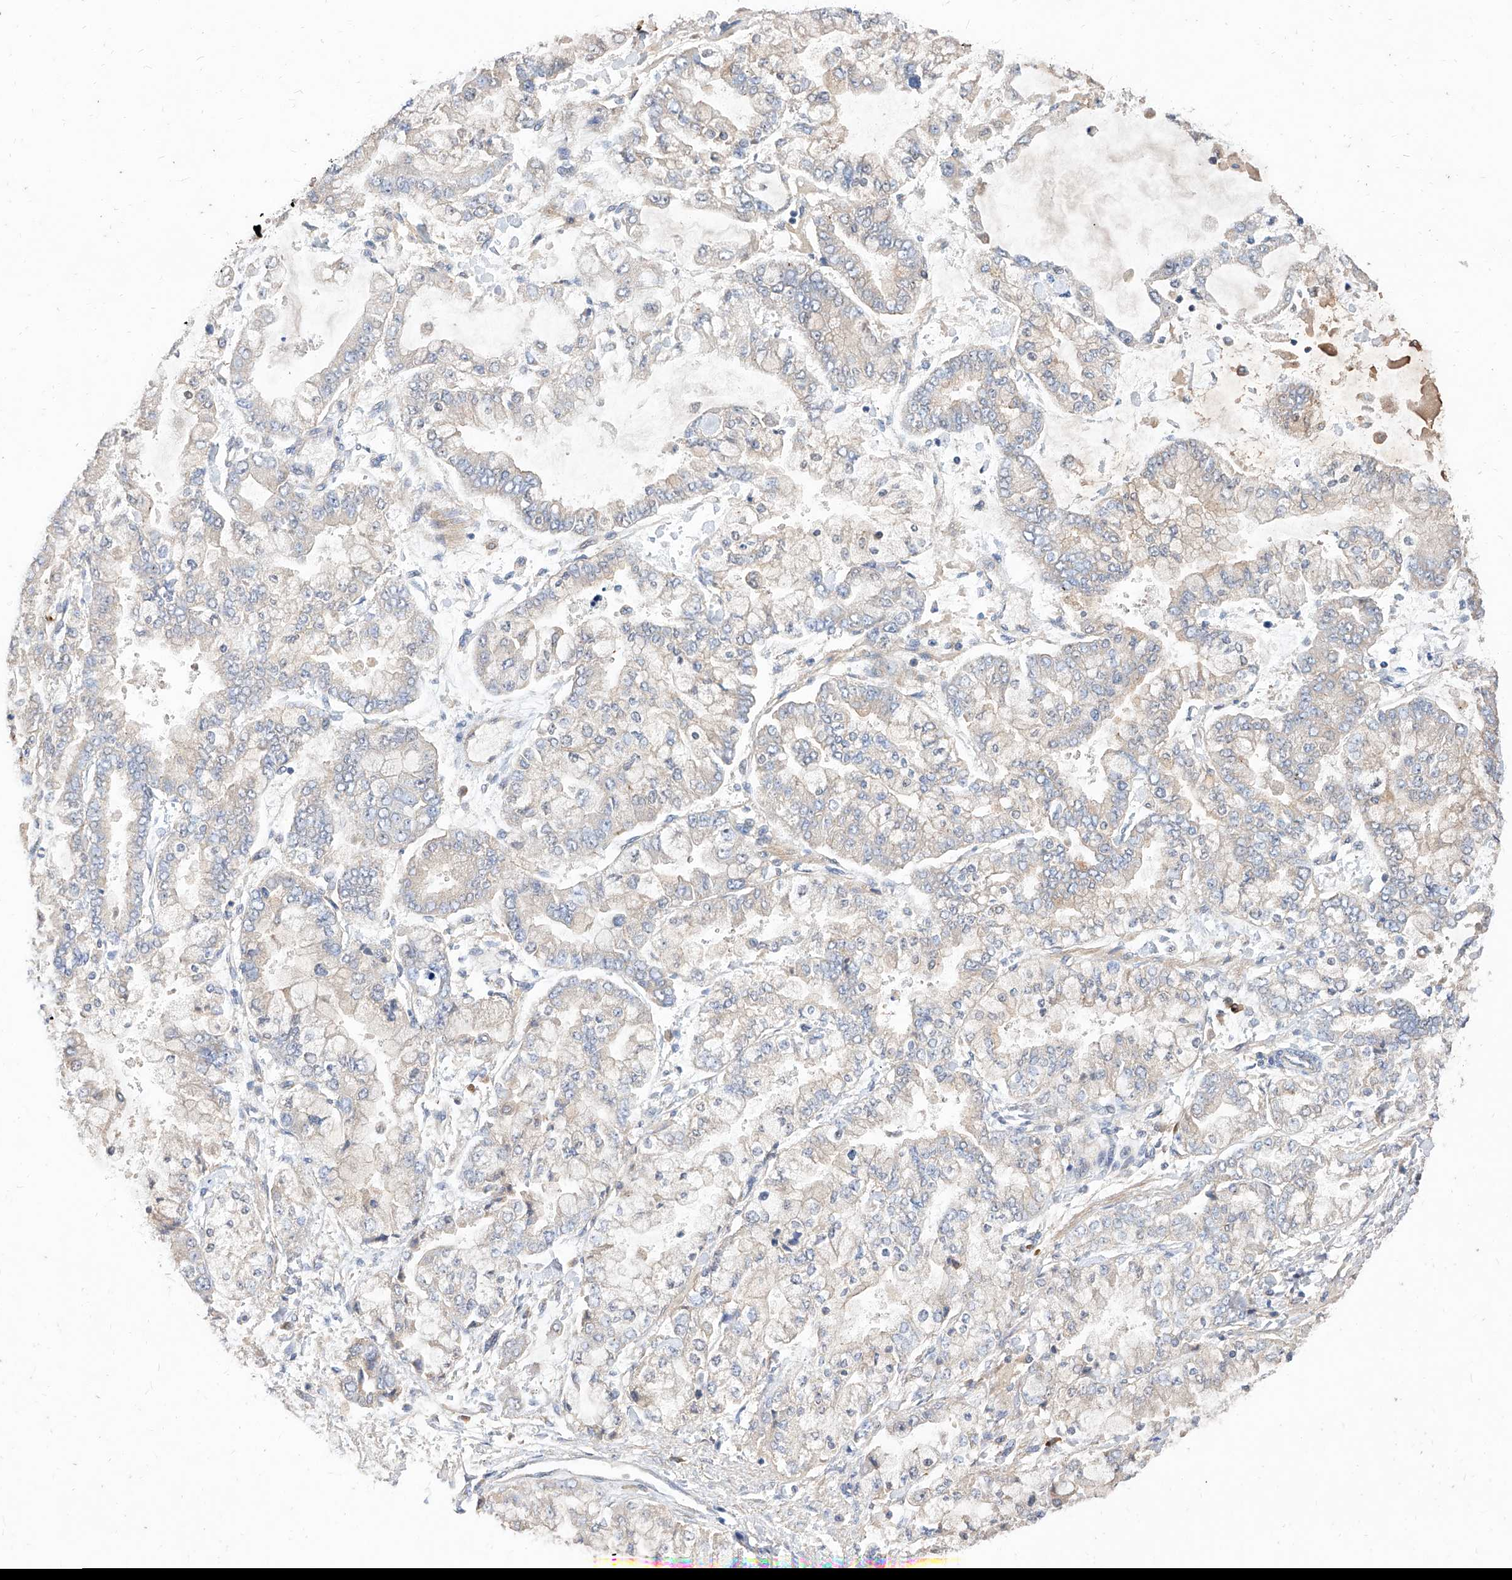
{"staining": {"intensity": "negative", "quantity": "none", "location": "none"}, "tissue": "stomach cancer", "cell_type": "Tumor cells", "image_type": "cancer", "snomed": [{"axis": "morphology", "description": "Normal tissue, NOS"}, {"axis": "morphology", "description": "Adenocarcinoma, NOS"}, {"axis": "topography", "description": "Stomach, upper"}, {"axis": "topography", "description": "Stomach"}], "caption": "Immunohistochemistry (IHC) micrograph of neoplastic tissue: stomach cancer (adenocarcinoma) stained with DAB (3,3'-diaminobenzidine) displays no significant protein expression in tumor cells.", "gene": "DIRAS3", "patient": {"sex": "male", "age": 76}}